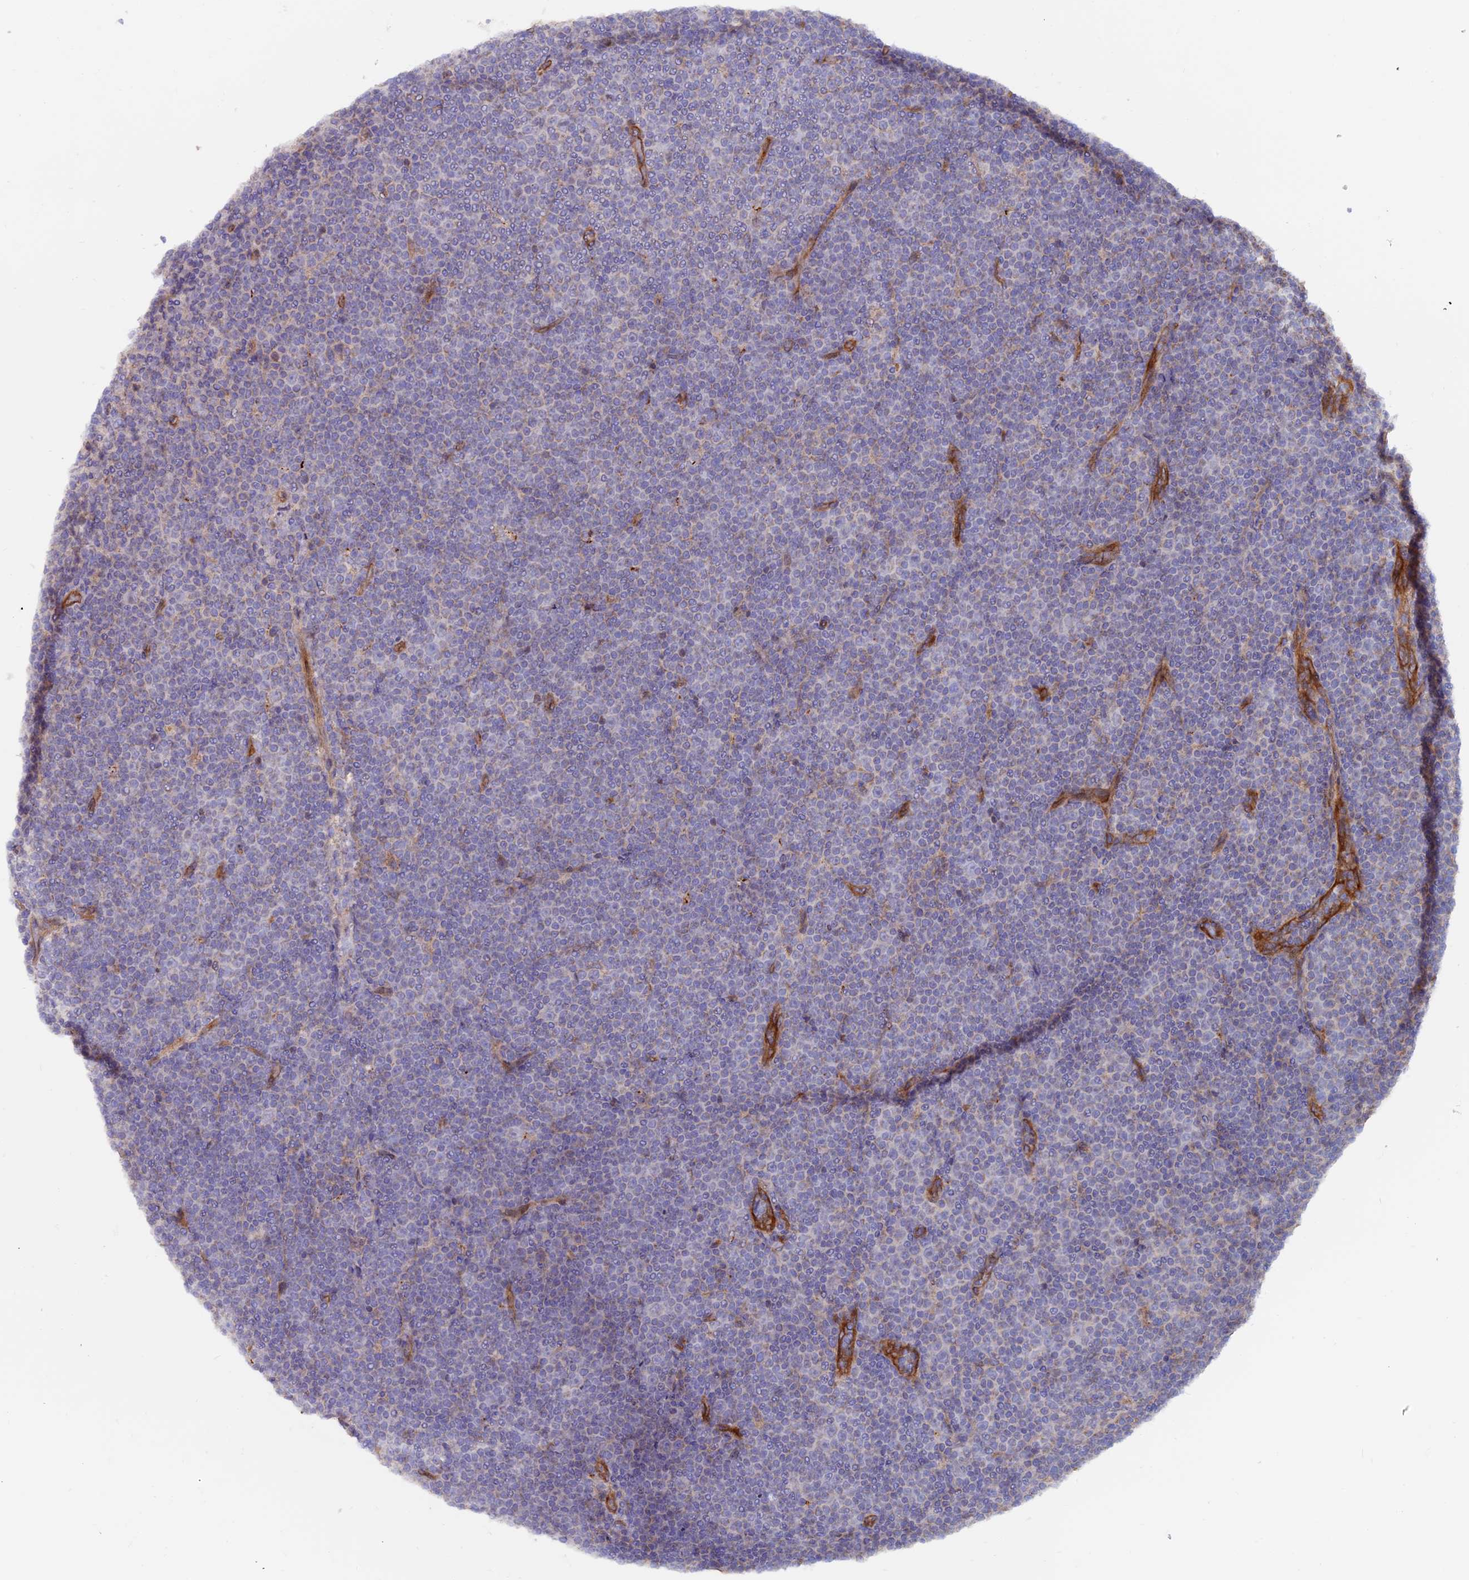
{"staining": {"intensity": "negative", "quantity": "none", "location": "none"}, "tissue": "lymphoma", "cell_type": "Tumor cells", "image_type": "cancer", "snomed": [{"axis": "morphology", "description": "Malignant lymphoma, non-Hodgkin's type, Low grade"}, {"axis": "topography", "description": "Lymph node"}], "caption": "This is an immunohistochemistry (IHC) histopathology image of human lymphoma. There is no expression in tumor cells.", "gene": "DUS3L", "patient": {"sex": "female", "age": 67}}